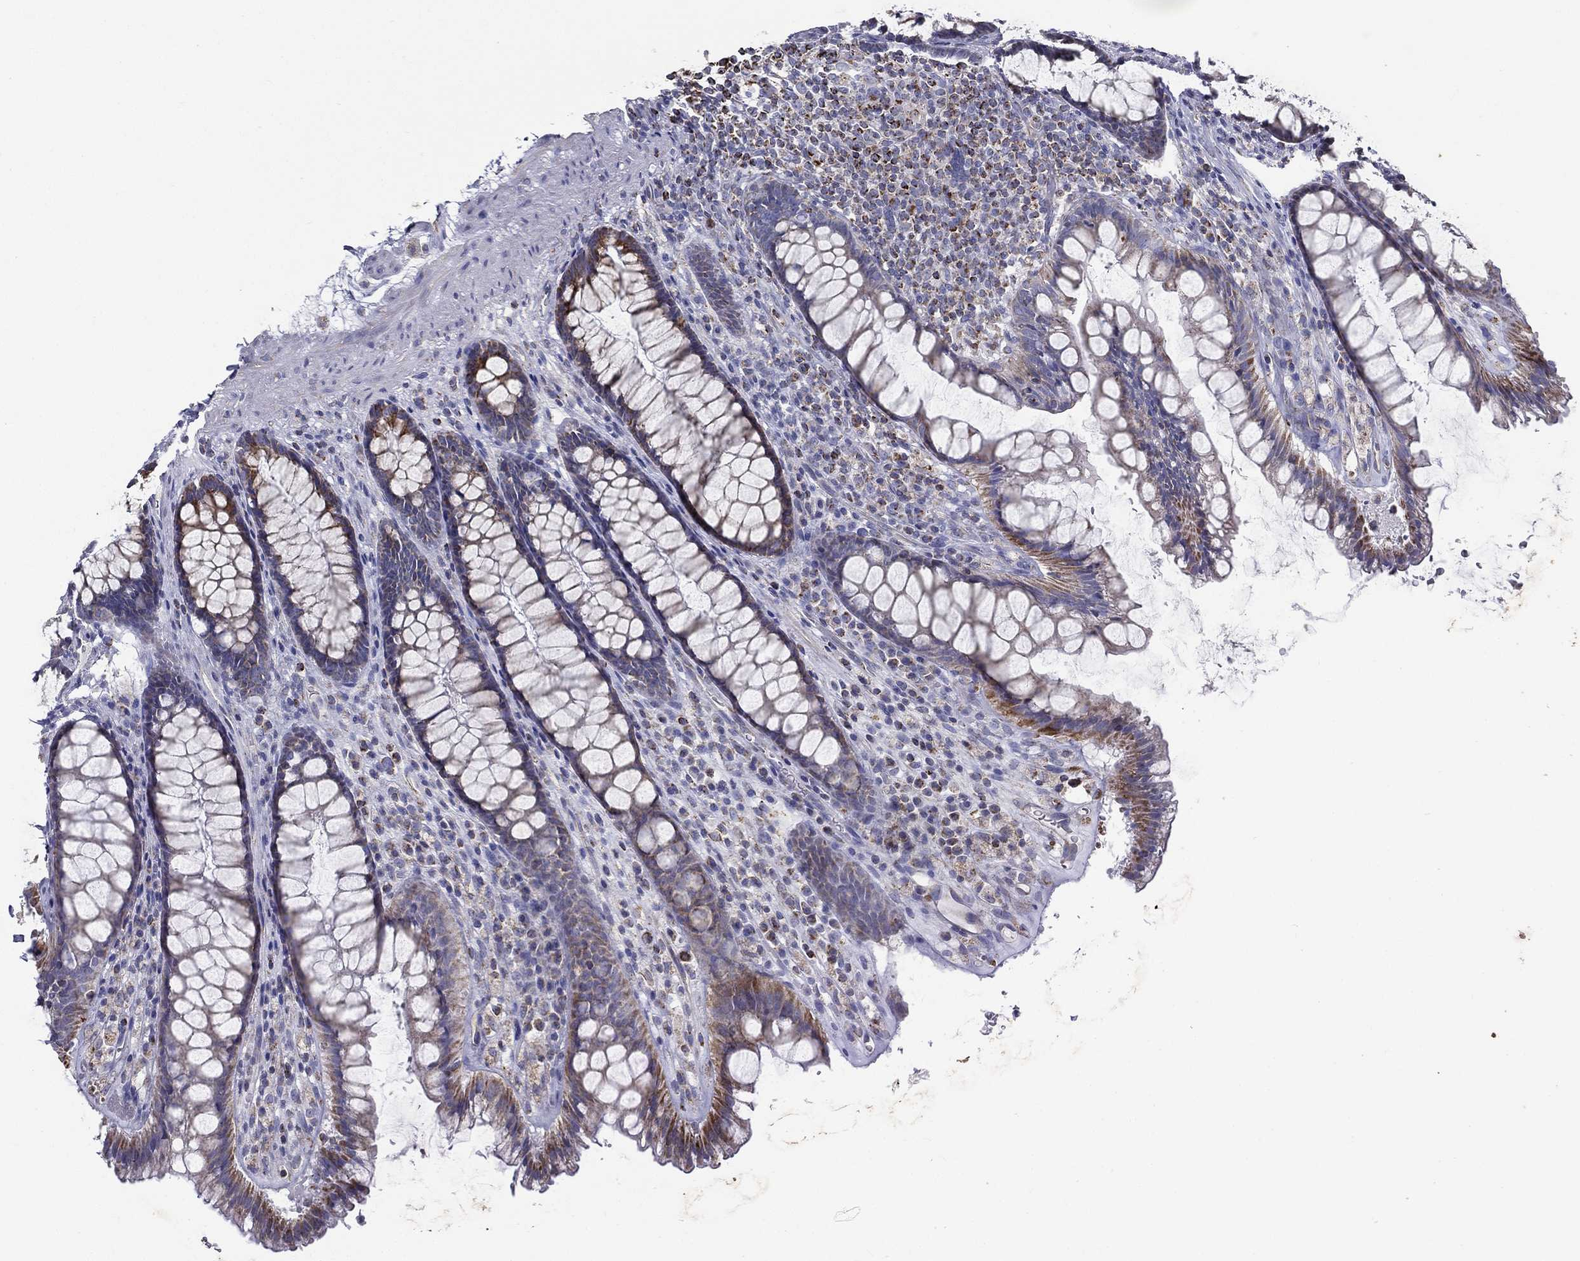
{"staining": {"intensity": "moderate", "quantity": "<25%", "location": "cytoplasmic/membranous"}, "tissue": "rectum", "cell_type": "Glandular cells", "image_type": "normal", "snomed": [{"axis": "morphology", "description": "Normal tissue, NOS"}, {"axis": "topography", "description": "Rectum"}], "caption": "Immunohistochemistry (IHC) (DAB (3,3'-diaminobenzidine)) staining of normal rectum exhibits moderate cytoplasmic/membranous protein expression in approximately <25% of glandular cells. (Stains: DAB (3,3'-diaminobenzidine) in brown, nuclei in blue, Microscopy: brightfield microscopy at high magnification).", "gene": "SFXN1", "patient": {"sex": "male", "age": 72}}